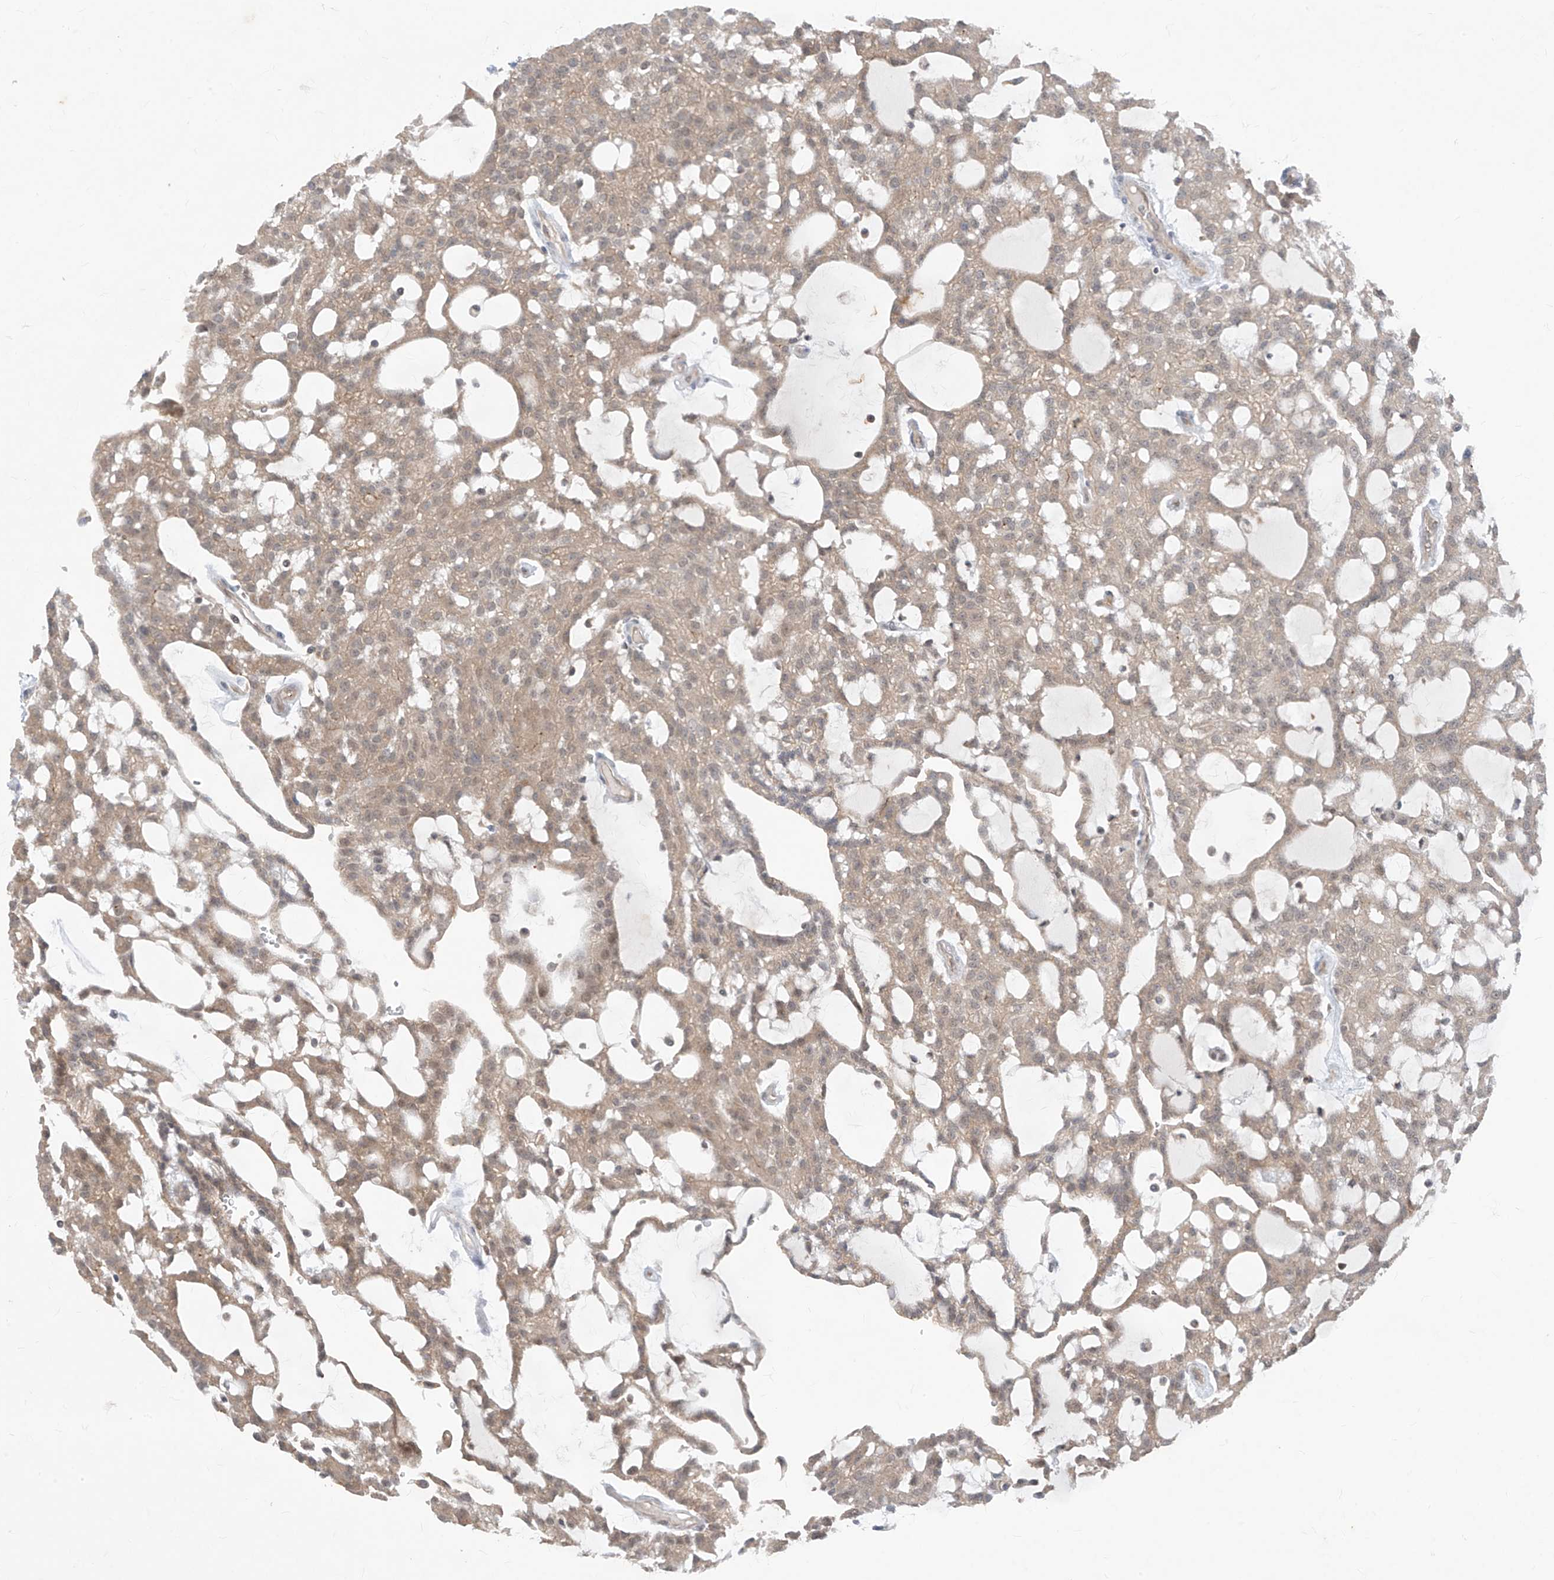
{"staining": {"intensity": "weak", "quantity": ">75%", "location": "cytoplasmic/membranous"}, "tissue": "renal cancer", "cell_type": "Tumor cells", "image_type": "cancer", "snomed": [{"axis": "morphology", "description": "Adenocarcinoma, NOS"}, {"axis": "topography", "description": "Kidney"}], "caption": "Protein staining of renal cancer tissue reveals weak cytoplasmic/membranous staining in approximately >75% of tumor cells.", "gene": "ZNF358", "patient": {"sex": "male", "age": 63}}